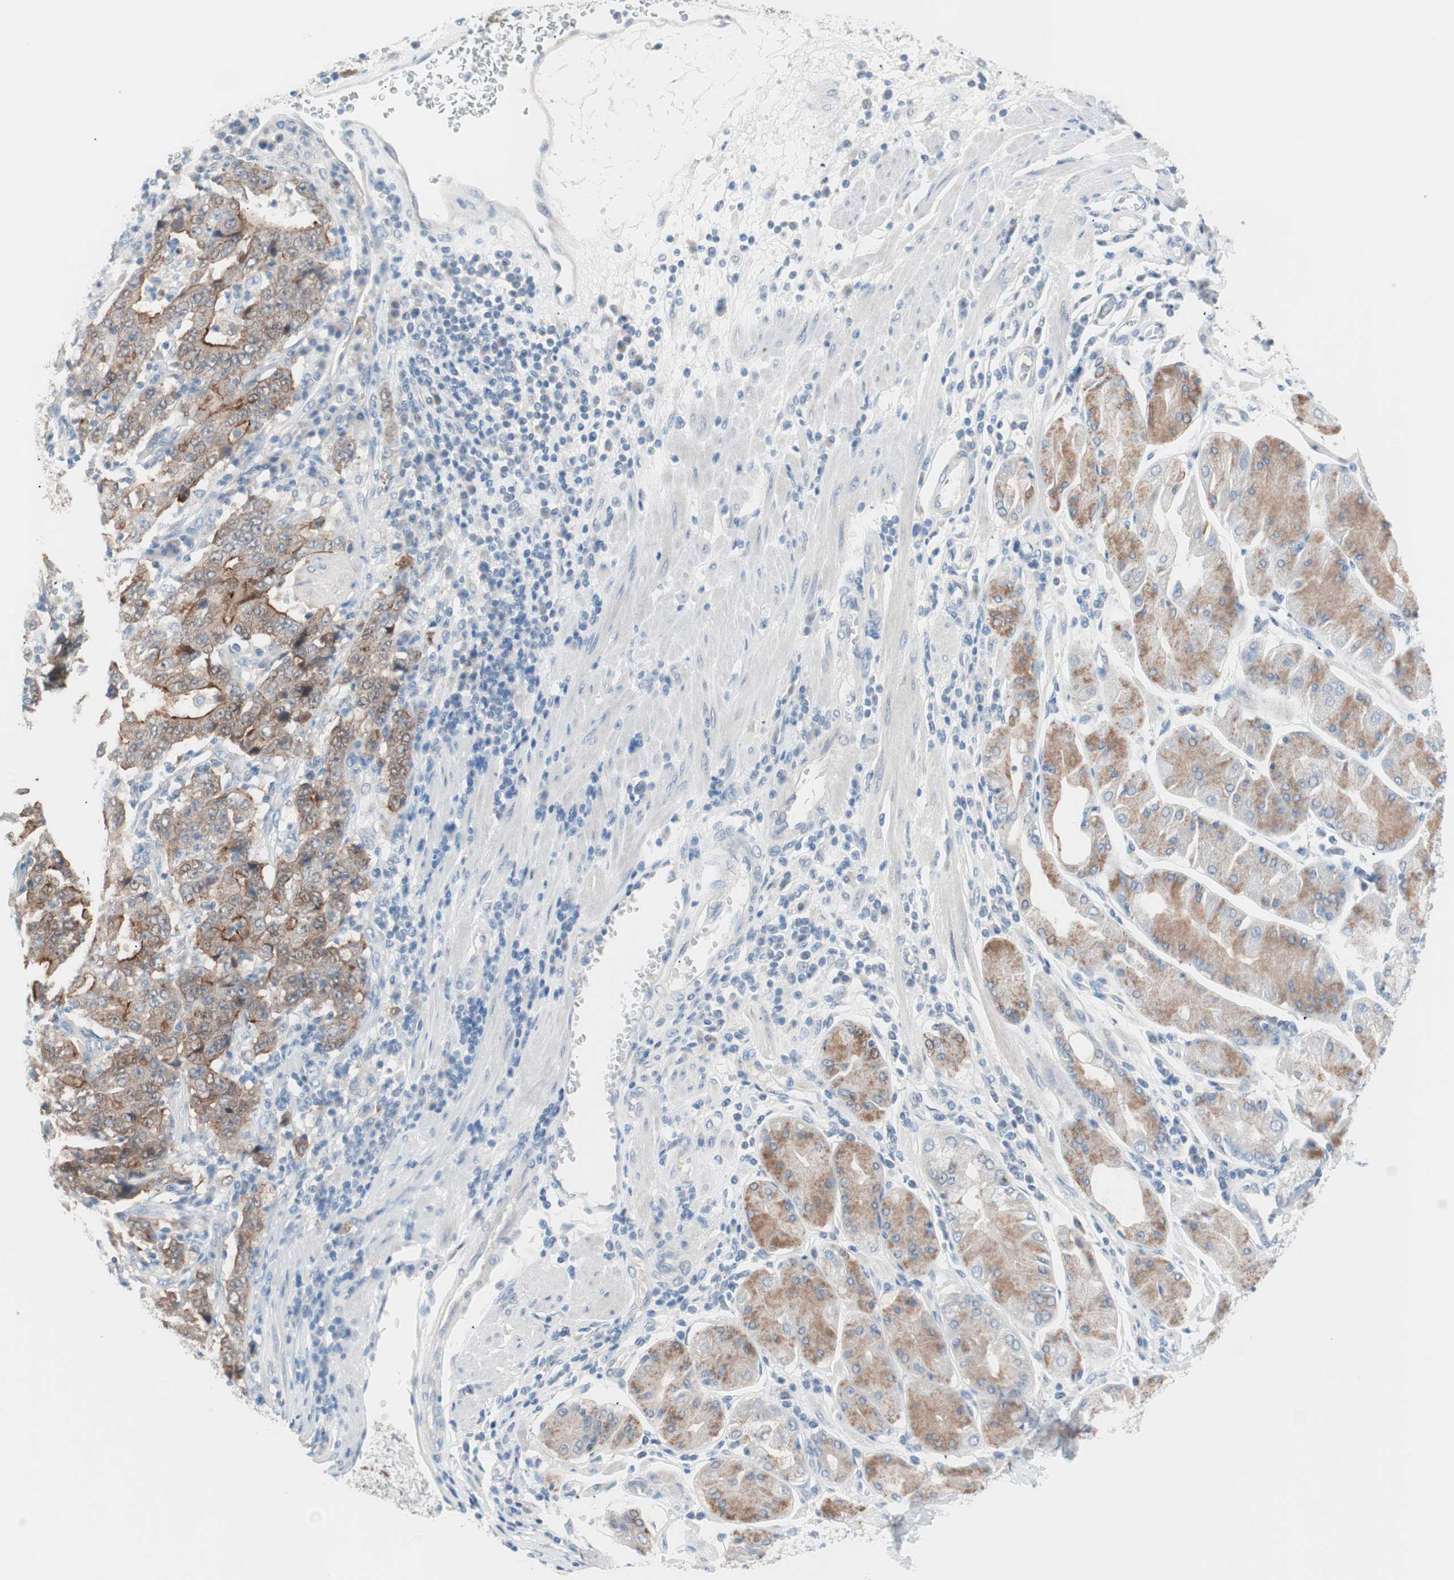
{"staining": {"intensity": "strong", "quantity": ">75%", "location": "cytoplasmic/membranous"}, "tissue": "stomach cancer", "cell_type": "Tumor cells", "image_type": "cancer", "snomed": [{"axis": "morphology", "description": "Normal tissue, NOS"}, {"axis": "morphology", "description": "Adenocarcinoma, NOS"}, {"axis": "topography", "description": "Stomach, upper"}, {"axis": "topography", "description": "Stomach"}], "caption": "A micrograph of stomach adenocarcinoma stained for a protein displays strong cytoplasmic/membranous brown staining in tumor cells.", "gene": "VIL1", "patient": {"sex": "male", "age": 59}}